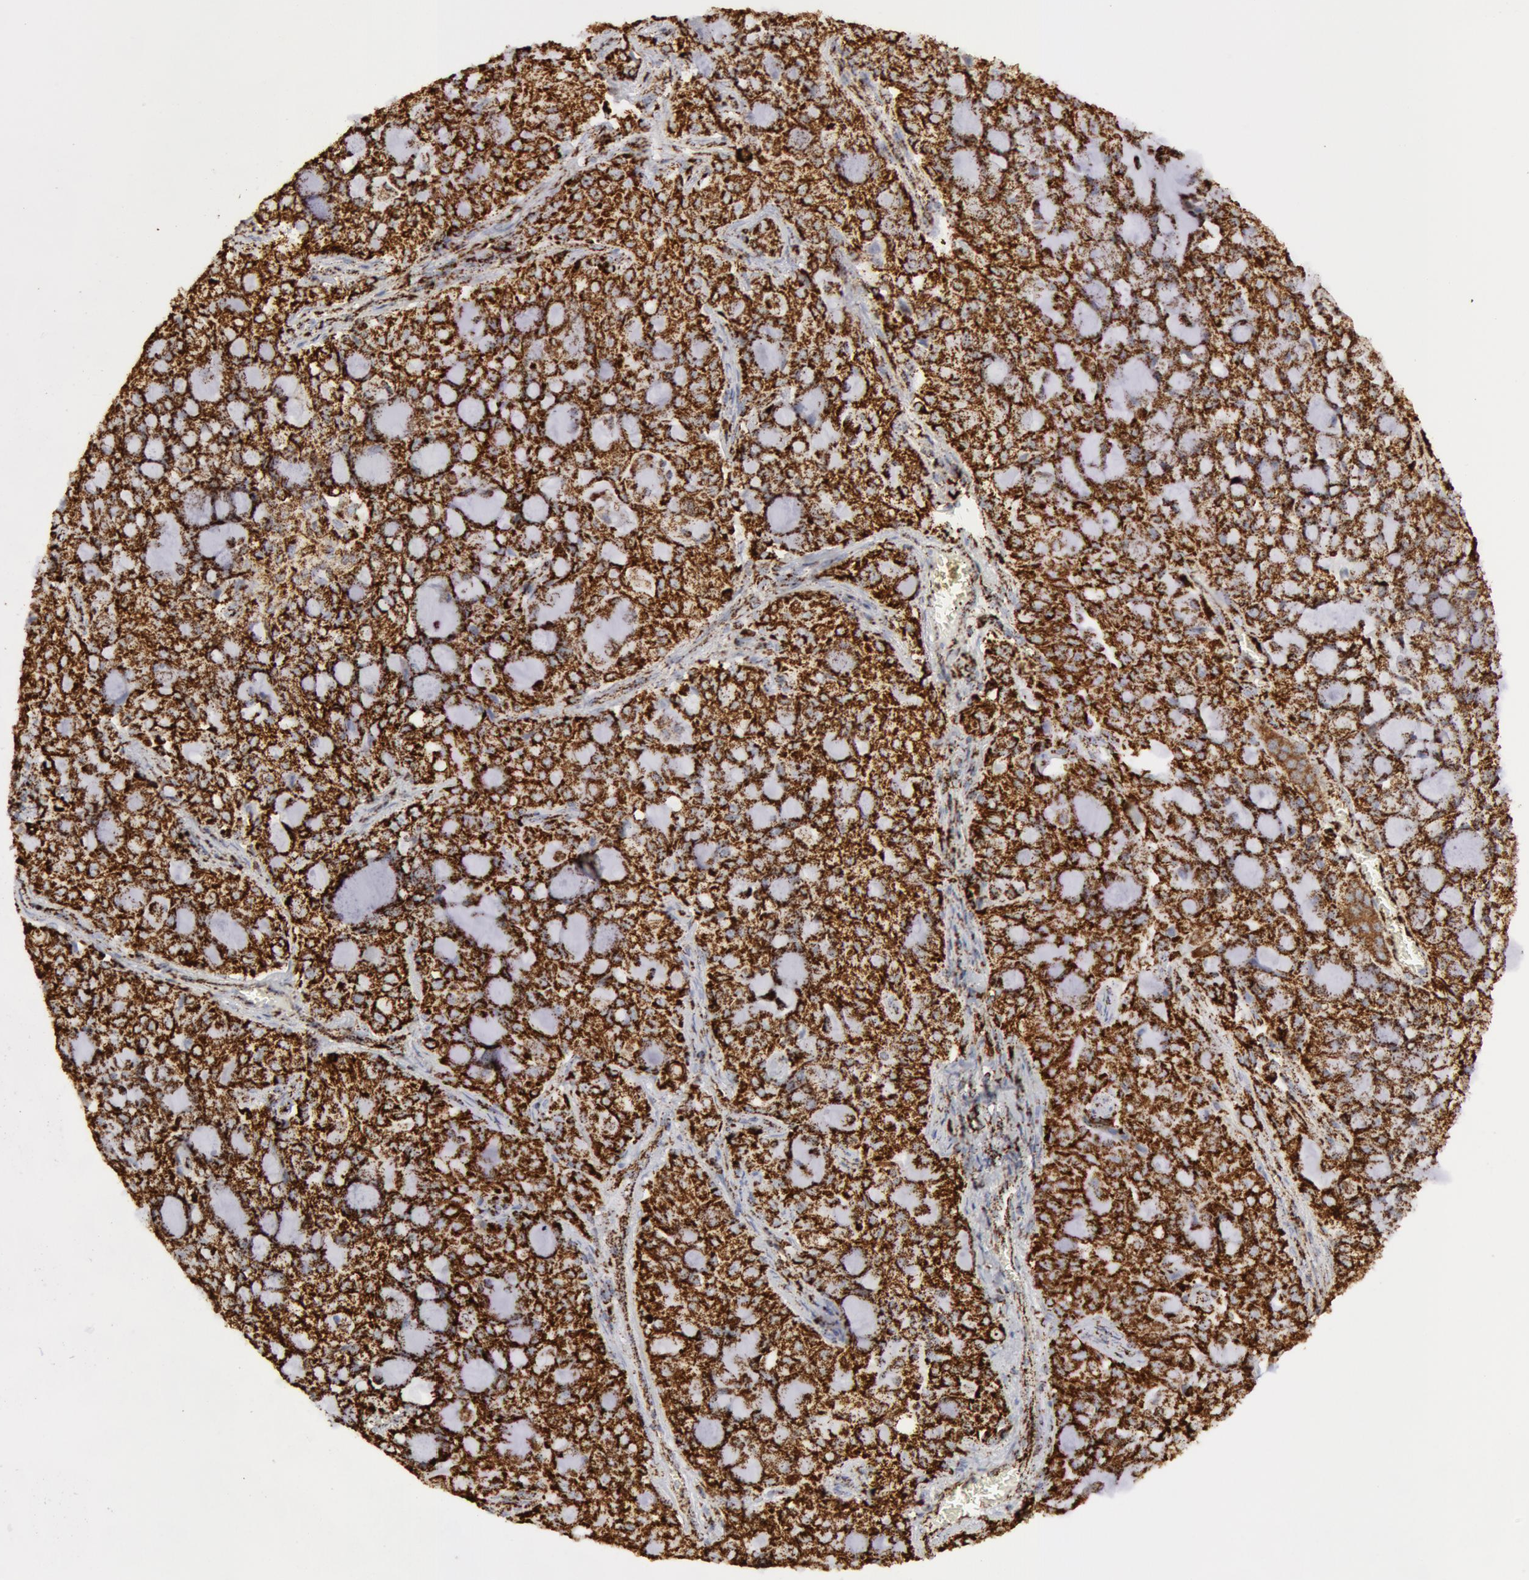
{"staining": {"intensity": "strong", "quantity": ">75%", "location": "cytoplasmic/membranous"}, "tissue": "lung cancer", "cell_type": "Tumor cells", "image_type": "cancer", "snomed": [{"axis": "morphology", "description": "Adenocarcinoma, NOS"}, {"axis": "topography", "description": "Lung"}], "caption": "An immunohistochemistry histopathology image of tumor tissue is shown. Protein staining in brown highlights strong cytoplasmic/membranous positivity in adenocarcinoma (lung) within tumor cells.", "gene": "ATP5F1B", "patient": {"sex": "female", "age": 44}}